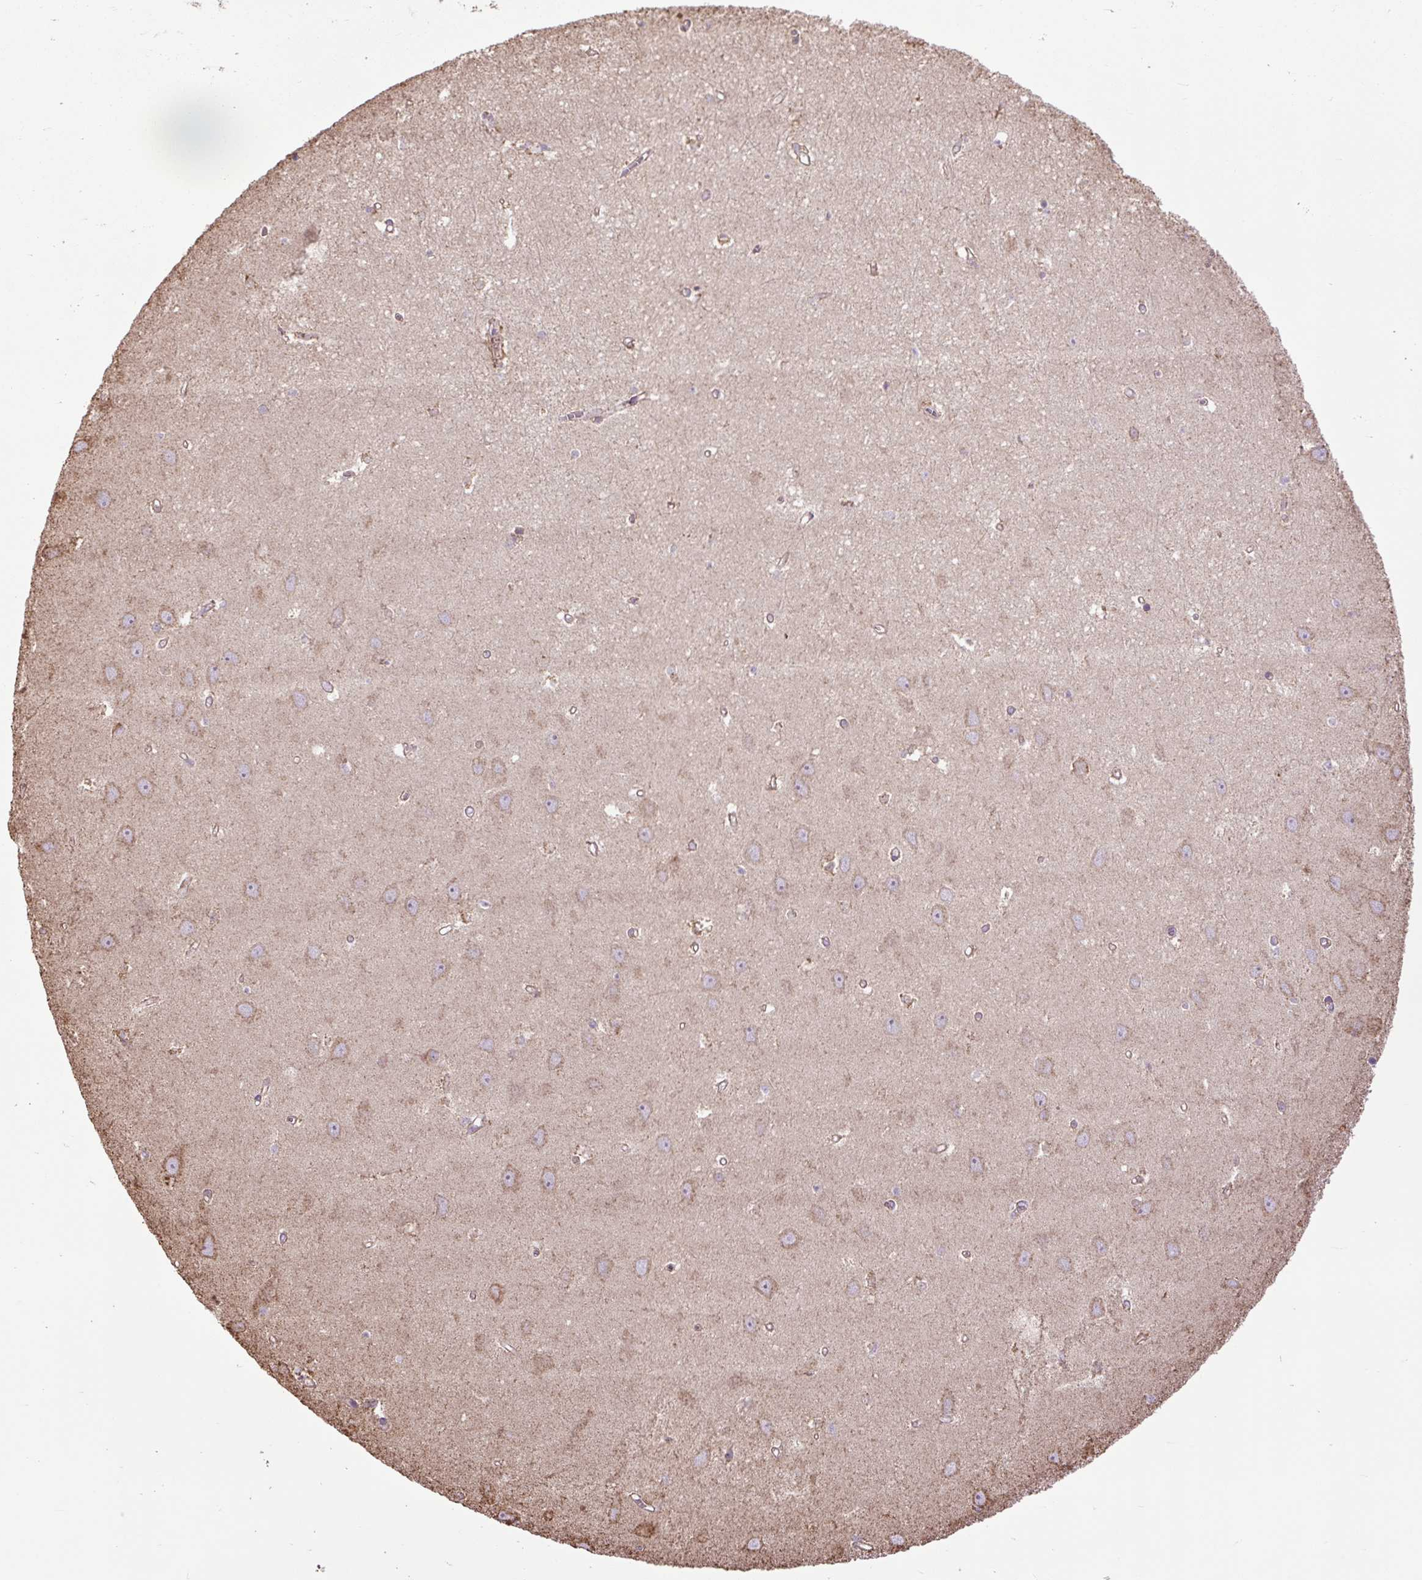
{"staining": {"intensity": "negative", "quantity": "none", "location": "none"}, "tissue": "hippocampus", "cell_type": "Glial cells", "image_type": "normal", "snomed": [{"axis": "morphology", "description": "Normal tissue, NOS"}, {"axis": "topography", "description": "Hippocampus"}], "caption": "Immunohistochemistry (IHC) image of unremarkable human hippocampus stained for a protein (brown), which displays no expression in glial cells.", "gene": "PLCG1", "patient": {"sex": "female", "age": 64}}